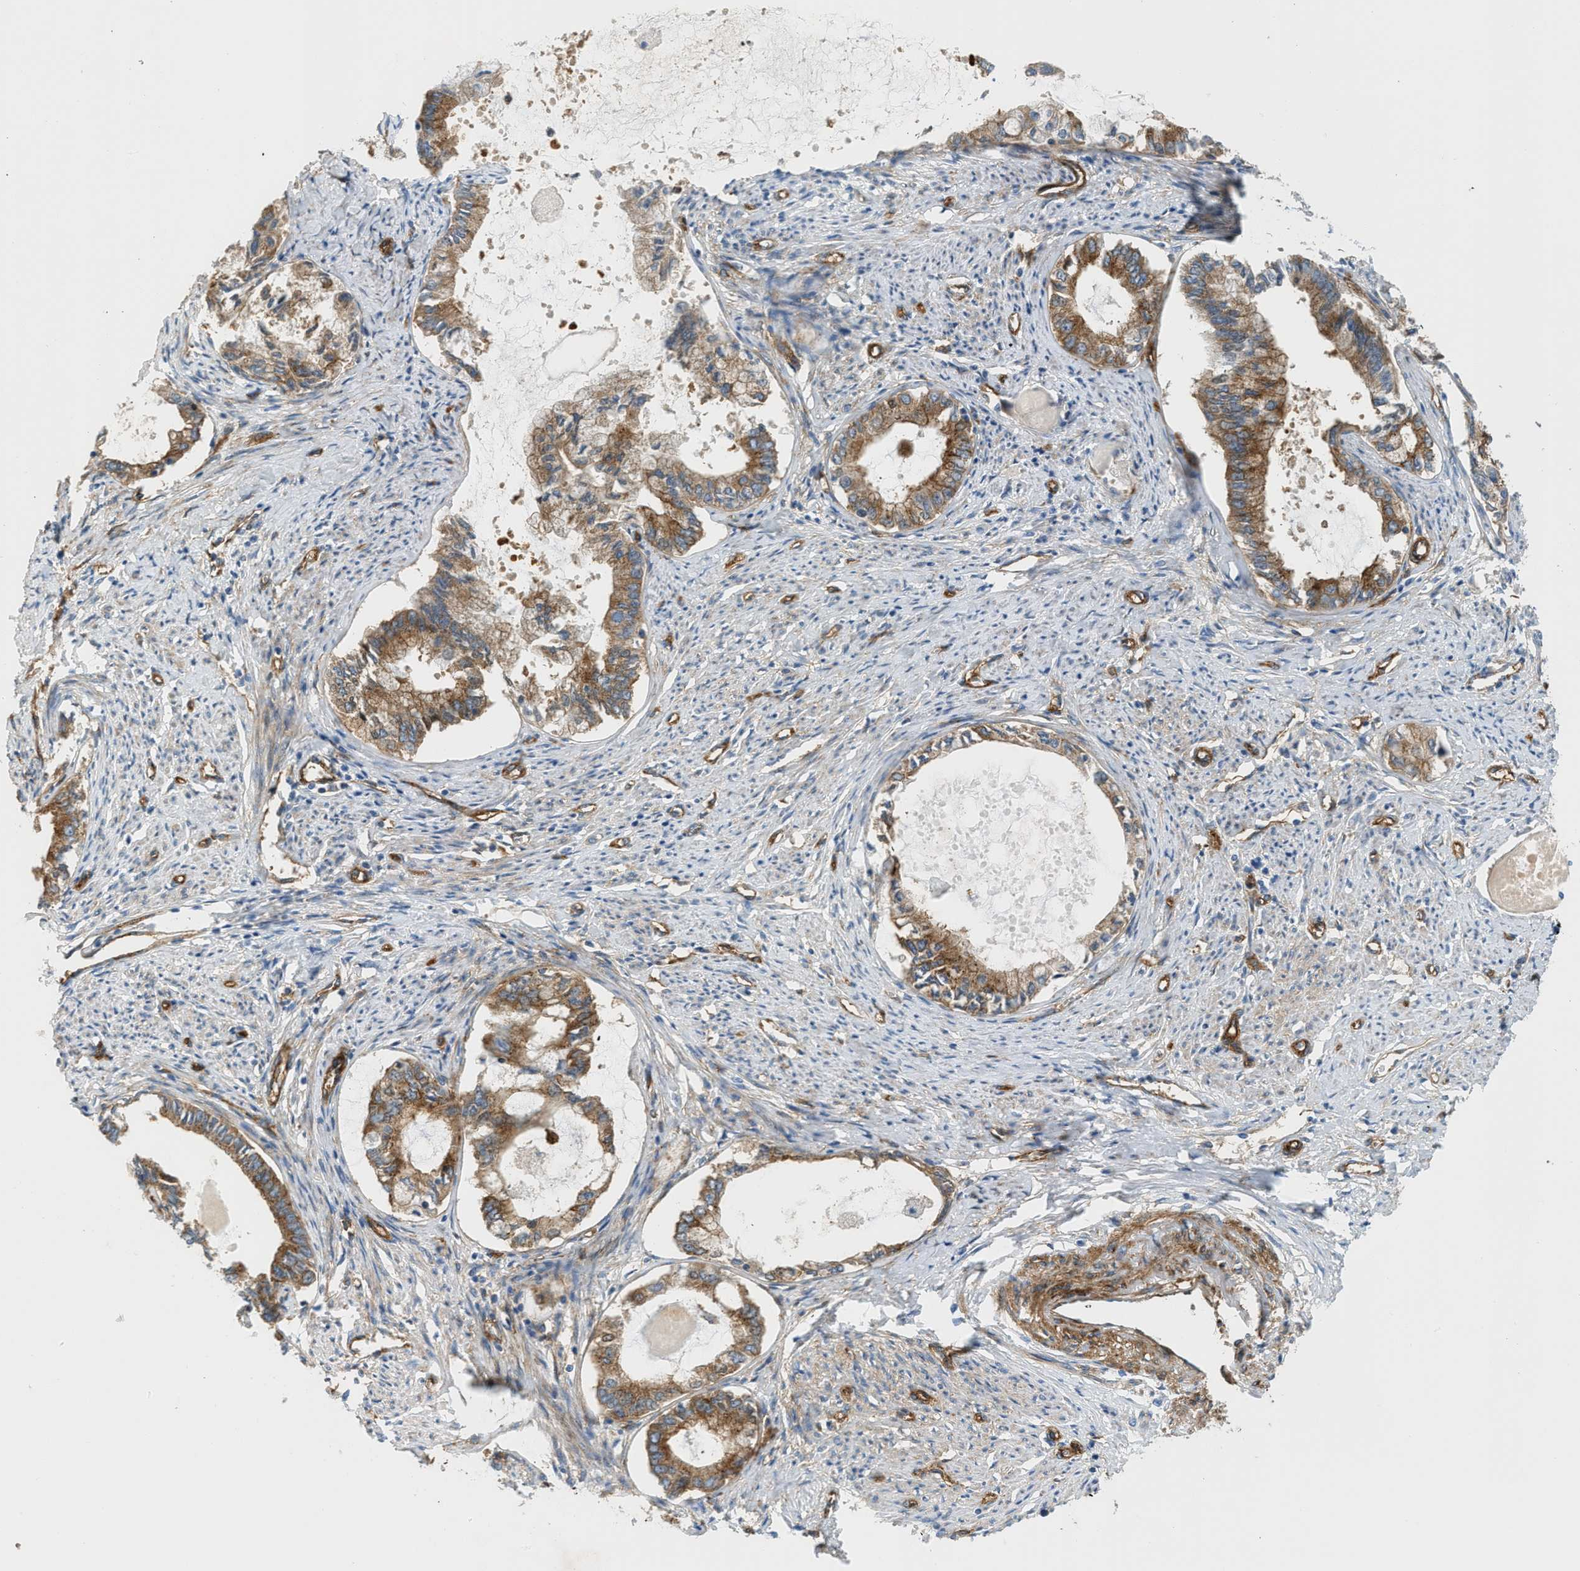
{"staining": {"intensity": "moderate", "quantity": ">75%", "location": "cytoplasmic/membranous"}, "tissue": "endometrial cancer", "cell_type": "Tumor cells", "image_type": "cancer", "snomed": [{"axis": "morphology", "description": "Adenocarcinoma, NOS"}, {"axis": "topography", "description": "Endometrium"}], "caption": "IHC (DAB) staining of adenocarcinoma (endometrial) exhibits moderate cytoplasmic/membranous protein expression in about >75% of tumor cells.", "gene": "HIP1", "patient": {"sex": "female", "age": 86}}